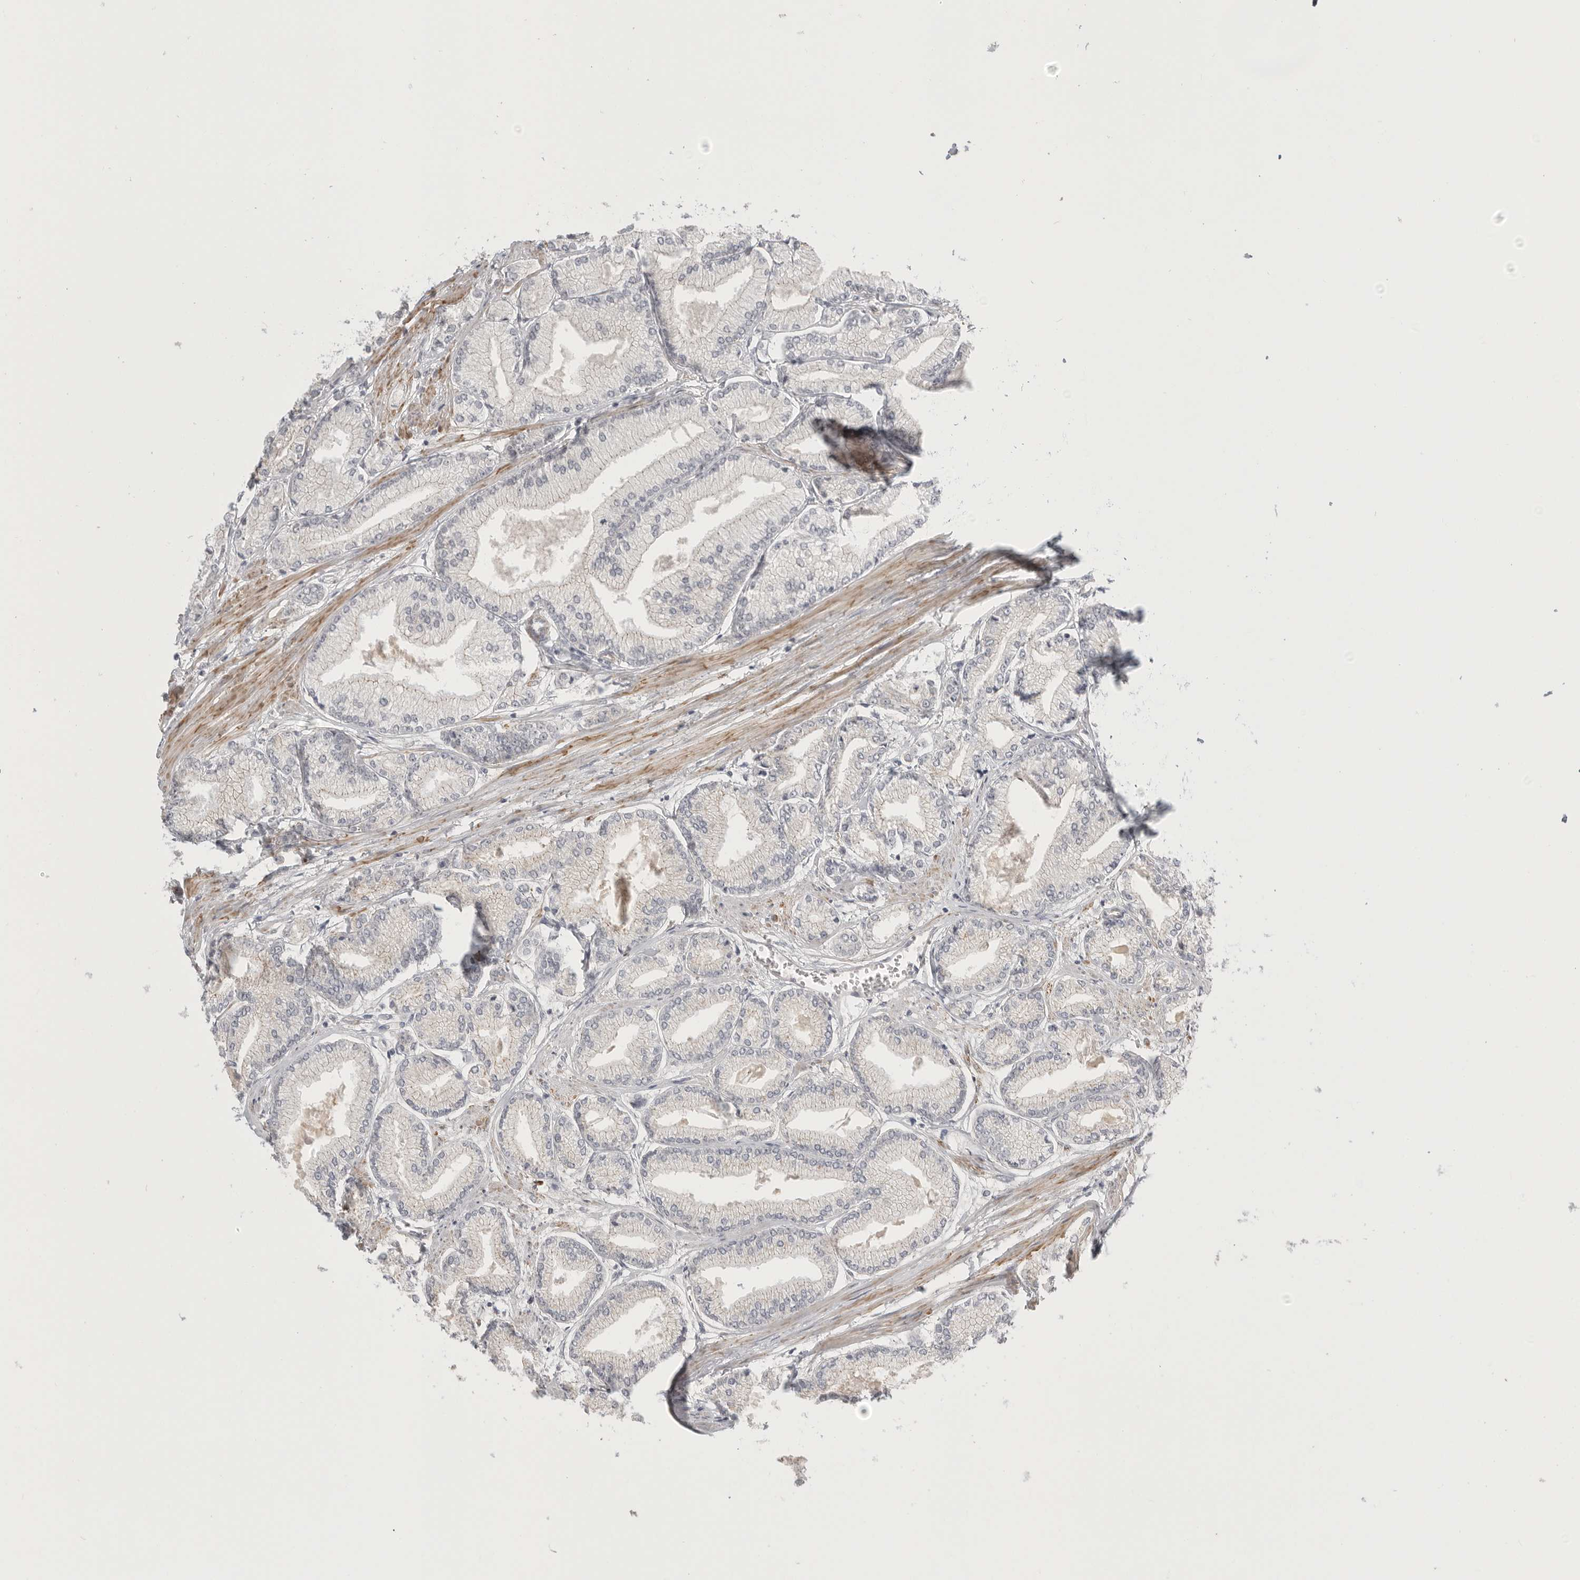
{"staining": {"intensity": "negative", "quantity": "none", "location": "none"}, "tissue": "prostate cancer", "cell_type": "Tumor cells", "image_type": "cancer", "snomed": [{"axis": "morphology", "description": "Adenocarcinoma, Low grade"}, {"axis": "topography", "description": "Prostate"}], "caption": "Histopathology image shows no protein expression in tumor cells of adenocarcinoma (low-grade) (prostate) tissue. Brightfield microscopy of IHC stained with DAB (brown) and hematoxylin (blue), captured at high magnification.", "gene": "STAB2", "patient": {"sex": "male", "age": 52}}